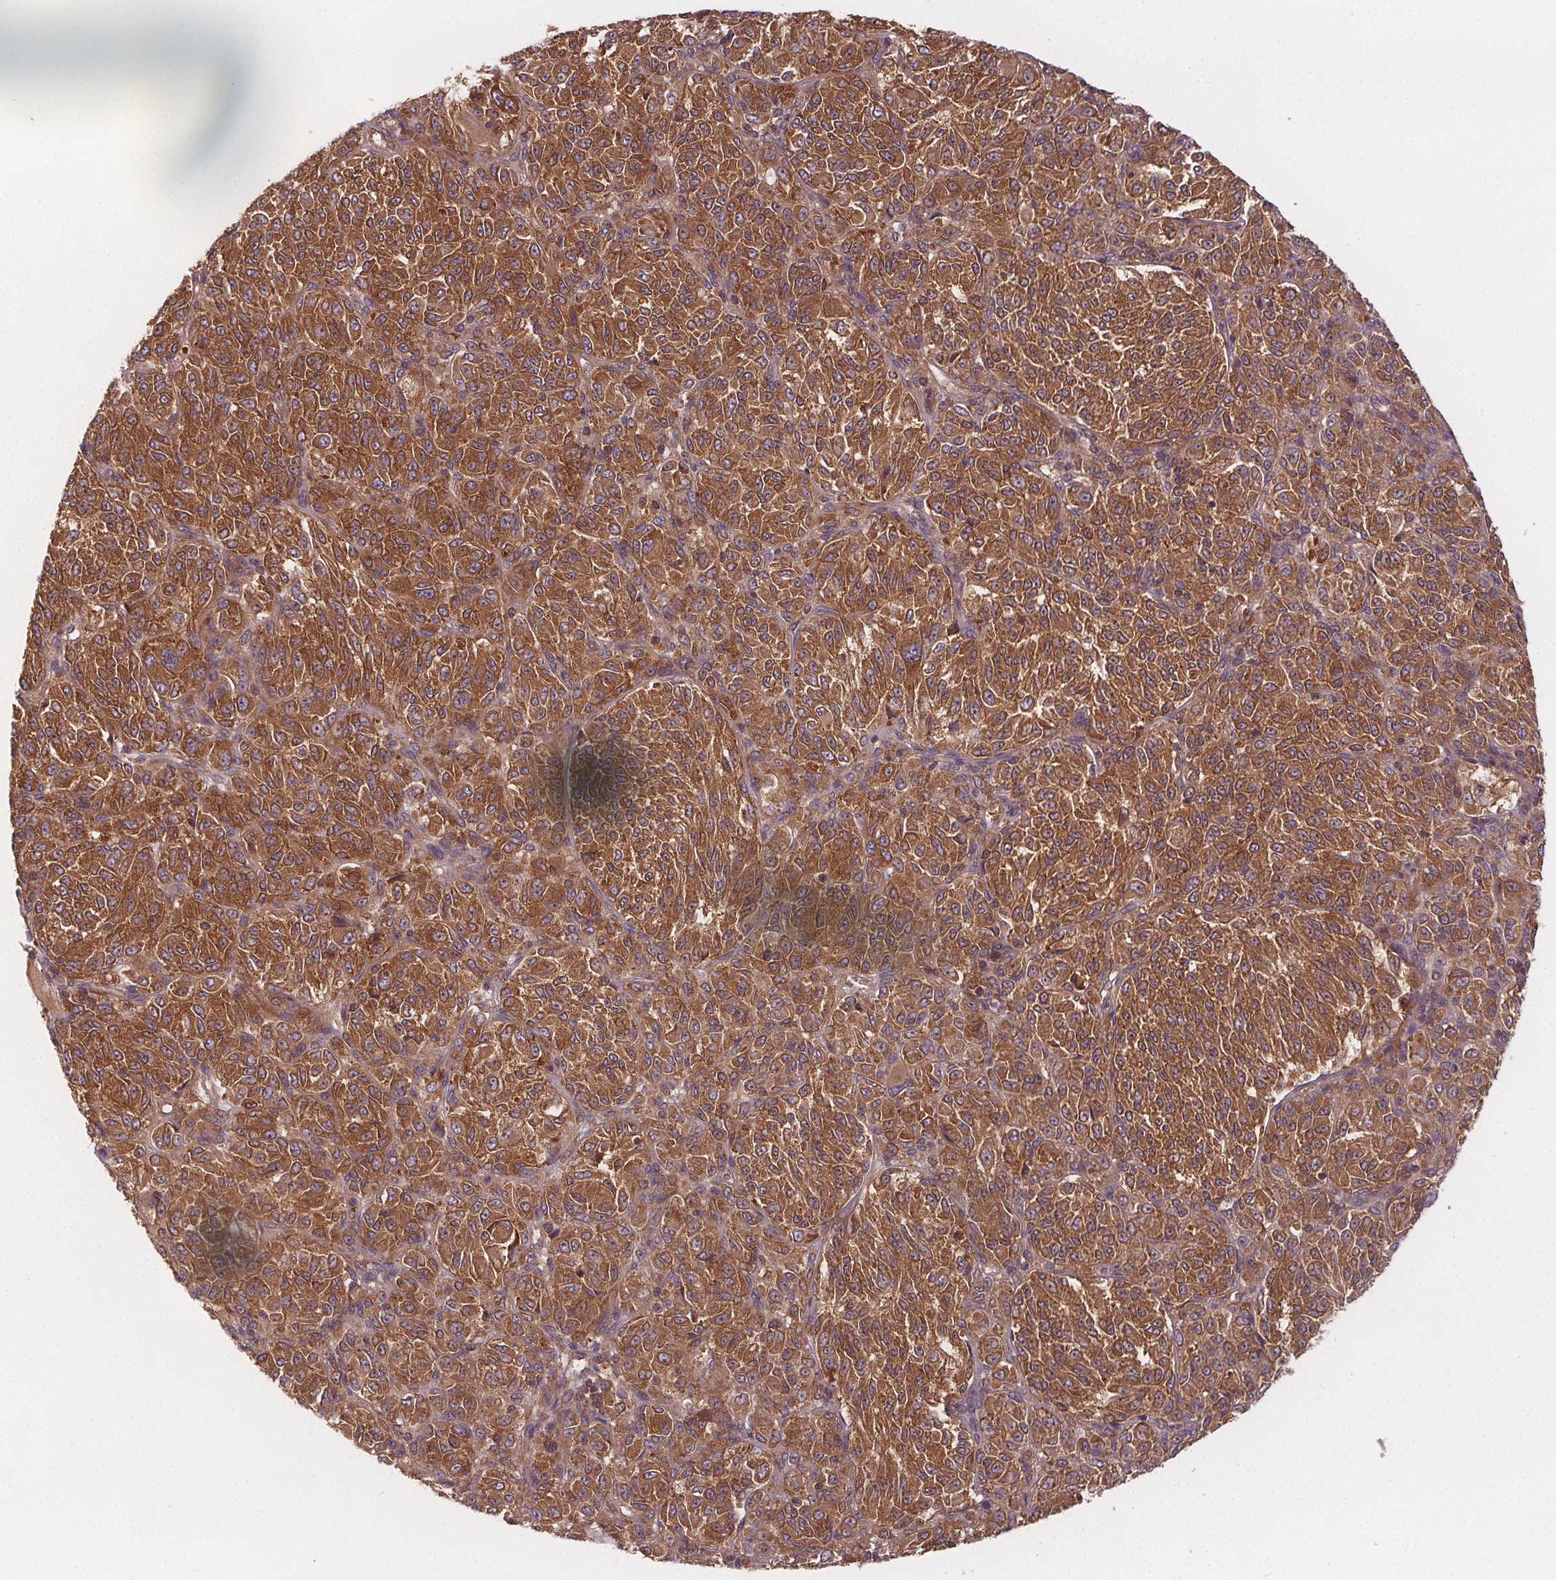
{"staining": {"intensity": "strong", "quantity": ">75%", "location": "cytoplasmic/membranous"}, "tissue": "melanoma", "cell_type": "Tumor cells", "image_type": "cancer", "snomed": [{"axis": "morphology", "description": "Malignant melanoma, Metastatic site"}, {"axis": "topography", "description": "Brain"}], "caption": "Tumor cells show high levels of strong cytoplasmic/membranous positivity in approximately >75% of cells in human malignant melanoma (metastatic site).", "gene": "EIF3D", "patient": {"sex": "female", "age": 56}}